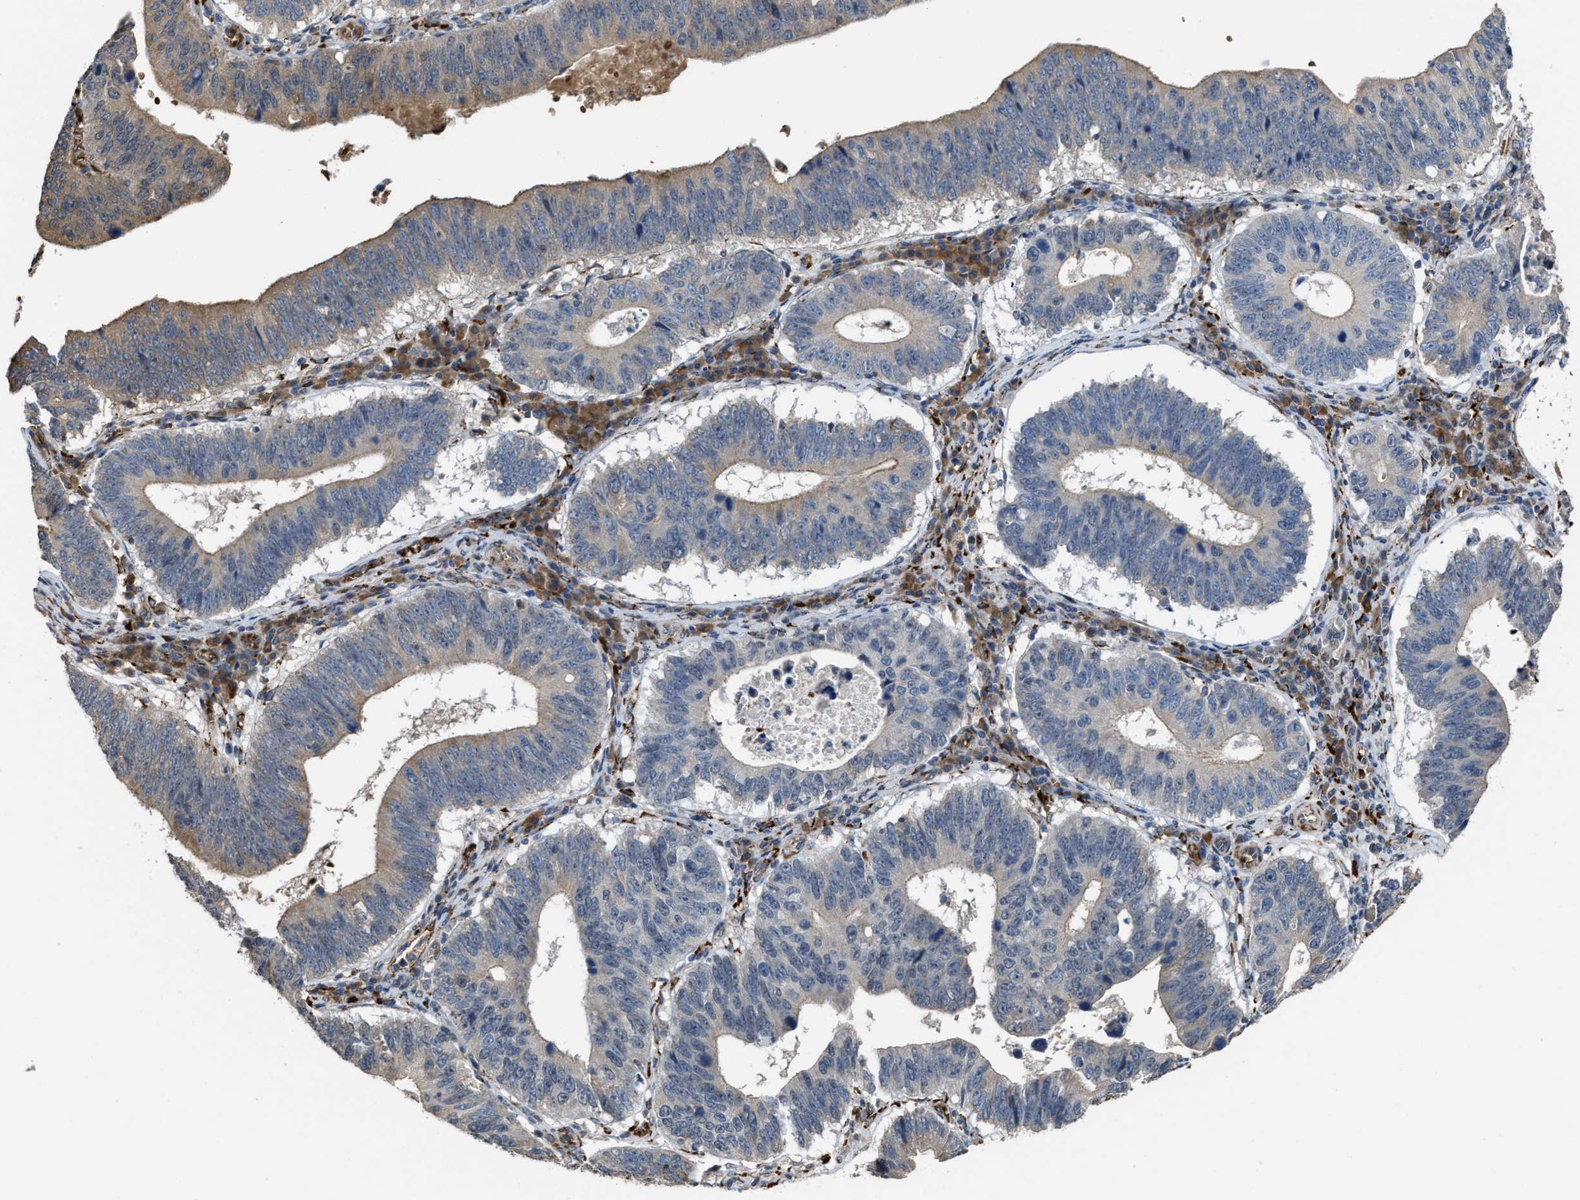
{"staining": {"intensity": "moderate", "quantity": "25%-75%", "location": "cytoplasmic/membranous"}, "tissue": "stomach cancer", "cell_type": "Tumor cells", "image_type": "cancer", "snomed": [{"axis": "morphology", "description": "Adenocarcinoma, NOS"}, {"axis": "topography", "description": "Stomach"}], "caption": "Immunohistochemical staining of stomach cancer (adenocarcinoma) reveals medium levels of moderate cytoplasmic/membranous expression in approximately 25%-75% of tumor cells. The staining is performed using DAB (3,3'-diaminobenzidine) brown chromogen to label protein expression. The nuclei are counter-stained blue using hematoxylin.", "gene": "SELENOM", "patient": {"sex": "male", "age": 59}}